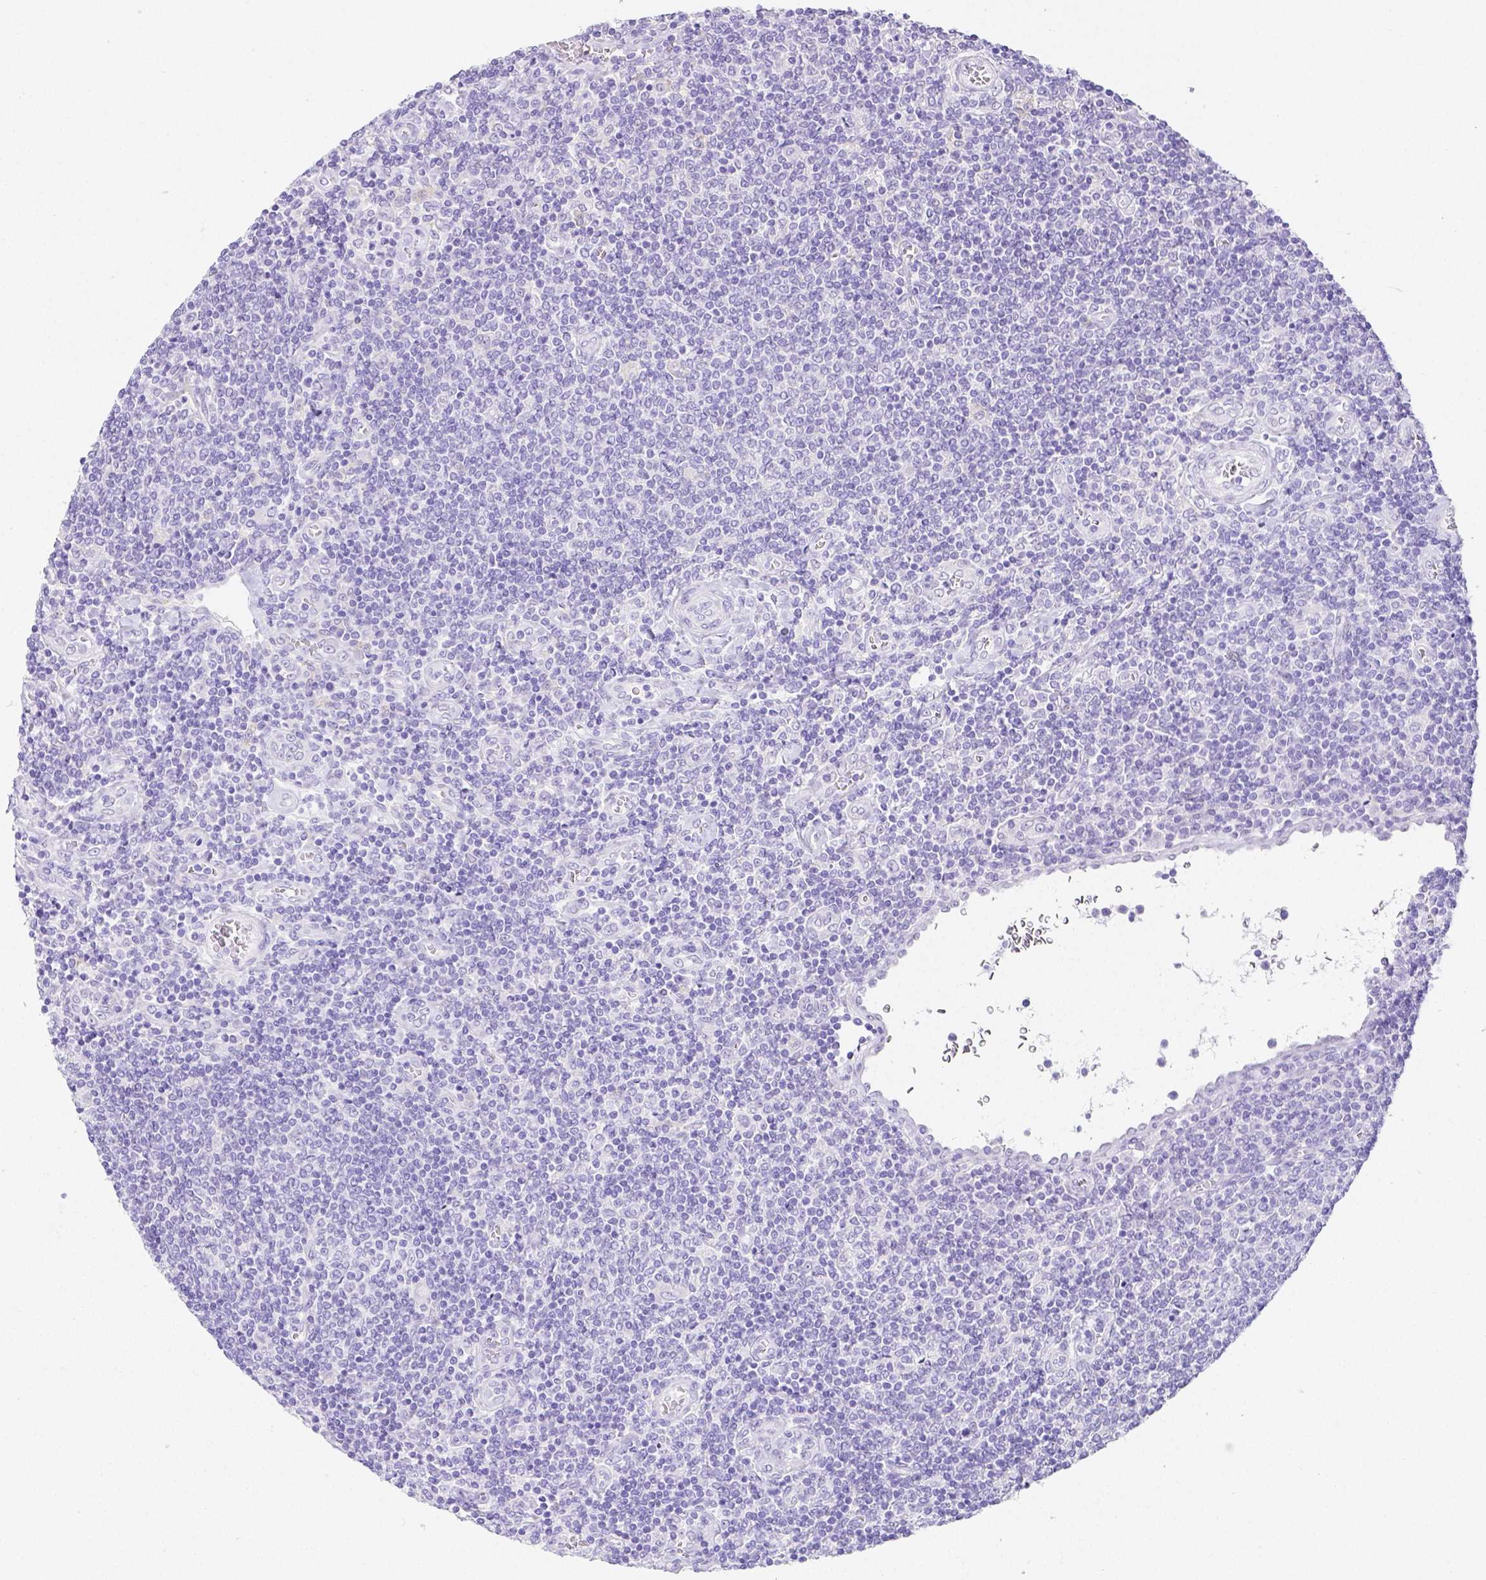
{"staining": {"intensity": "negative", "quantity": "none", "location": "none"}, "tissue": "lymphoma", "cell_type": "Tumor cells", "image_type": "cancer", "snomed": [{"axis": "morphology", "description": "Malignant lymphoma, non-Hodgkin's type, Low grade"}, {"axis": "topography", "description": "Lymph node"}], "caption": "High power microscopy photomicrograph of an immunohistochemistry micrograph of malignant lymphoma, non-Hodgkin's type (low-grade), revealing no significant staining in tumor cells.", "gene": "ARHGAP36", "patient": {"sex": "male", "age": 52}}